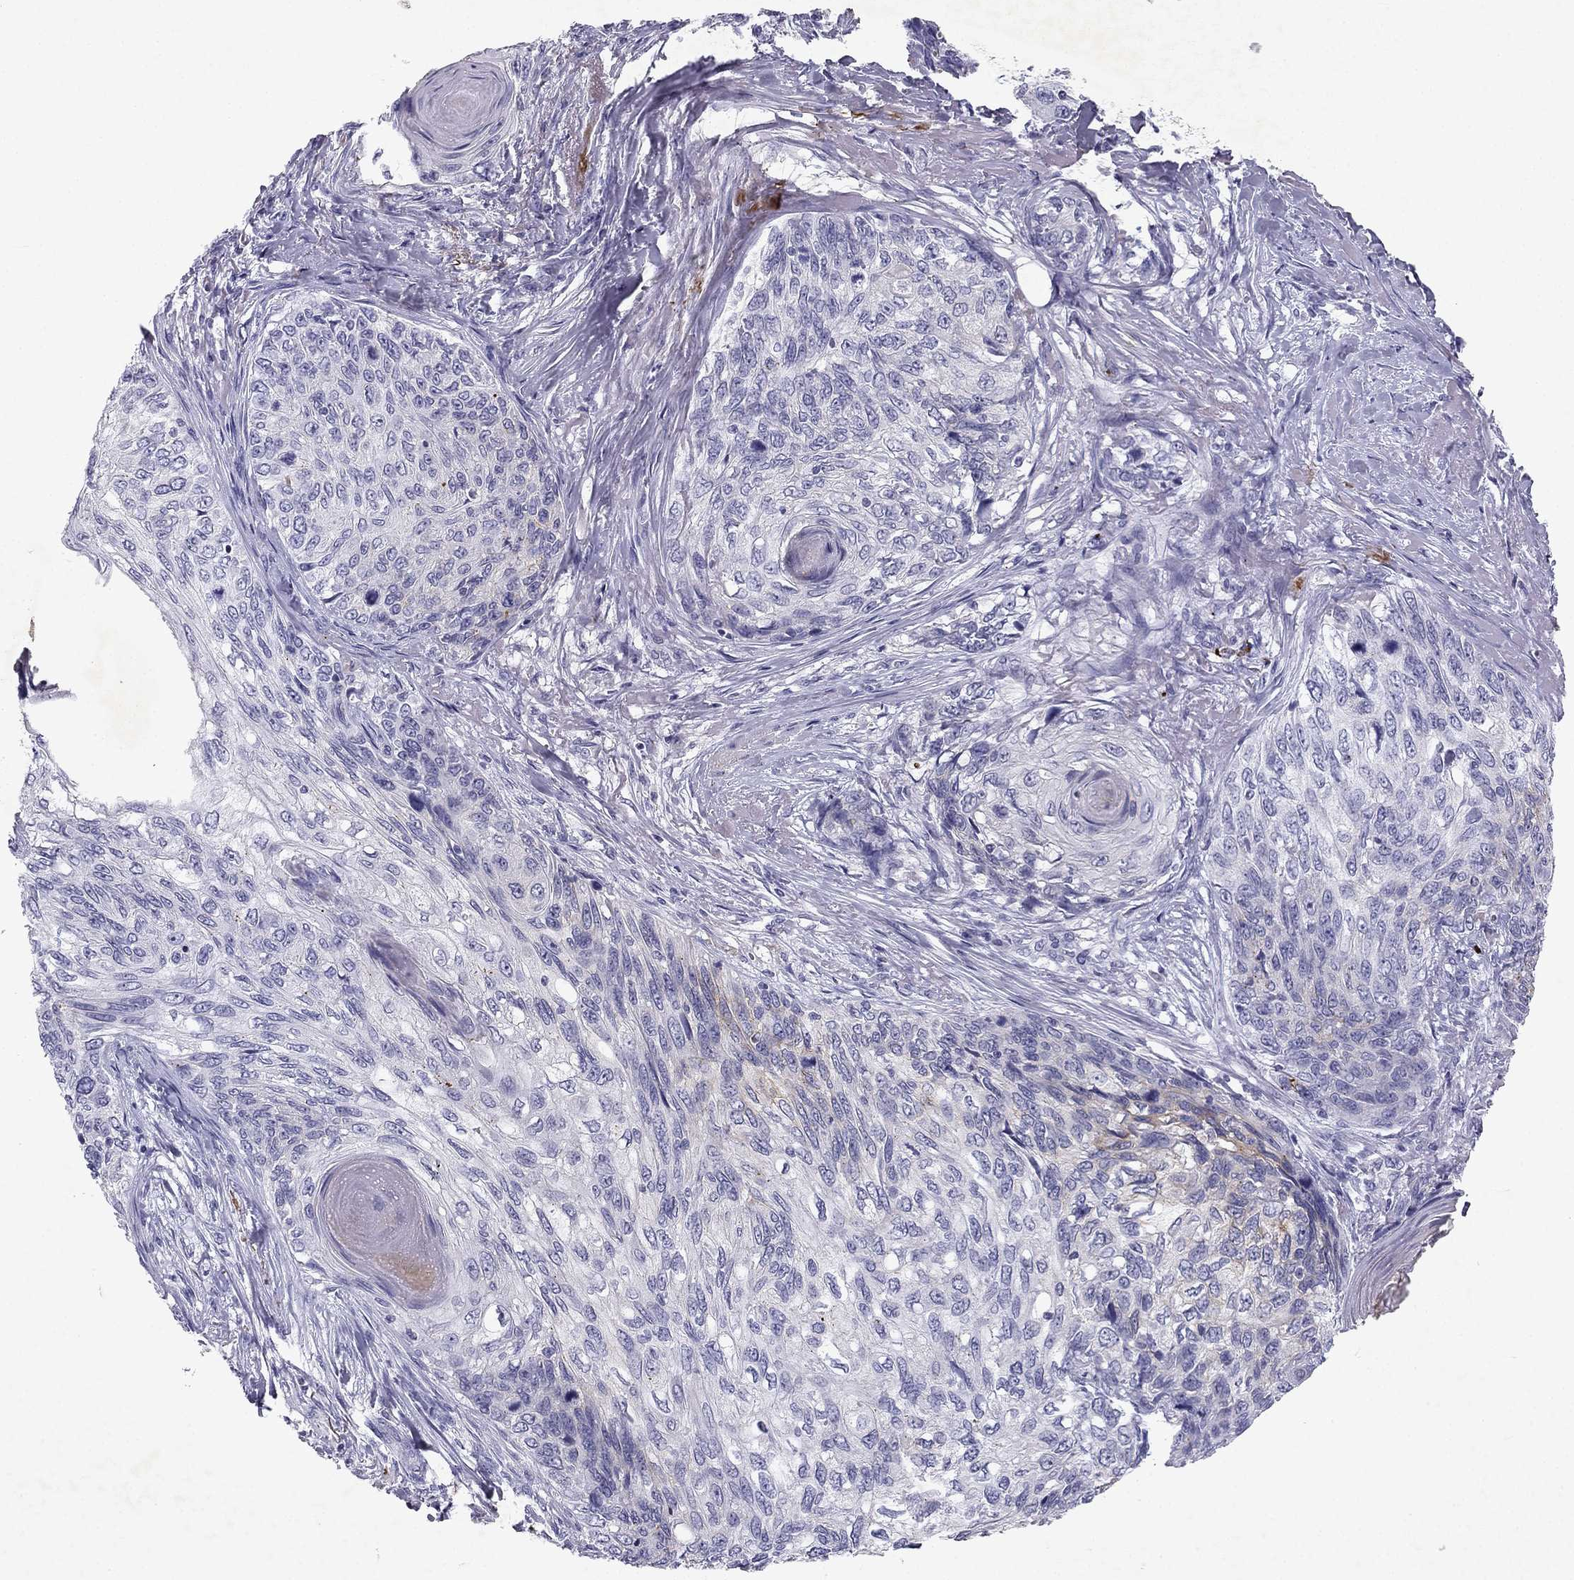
{"staining": {"intensity": "negative", "quantity": "none", "location": "none"}, "tissue": "skin cancer", "cell_type": "Tumor cells", "image_type": "cancer", "snomed": [{"axis": "morphology", "description": "Squamous cell carcinoma, NOS"}, {"axis": "topography", "description": "Skin"}], "caption": "High magnification brightfield microscopy of skin cancer stained with DAB (brown) and counterstained with hematoxylin (blue): tumor cells show no significant positivity. (DAB (3,3'-diaminobenzidine) immunohistochemistry with hematoxylin counter stain).", "gene": "SLC6A4", "patient": {"sex": "male", "age": 92}}